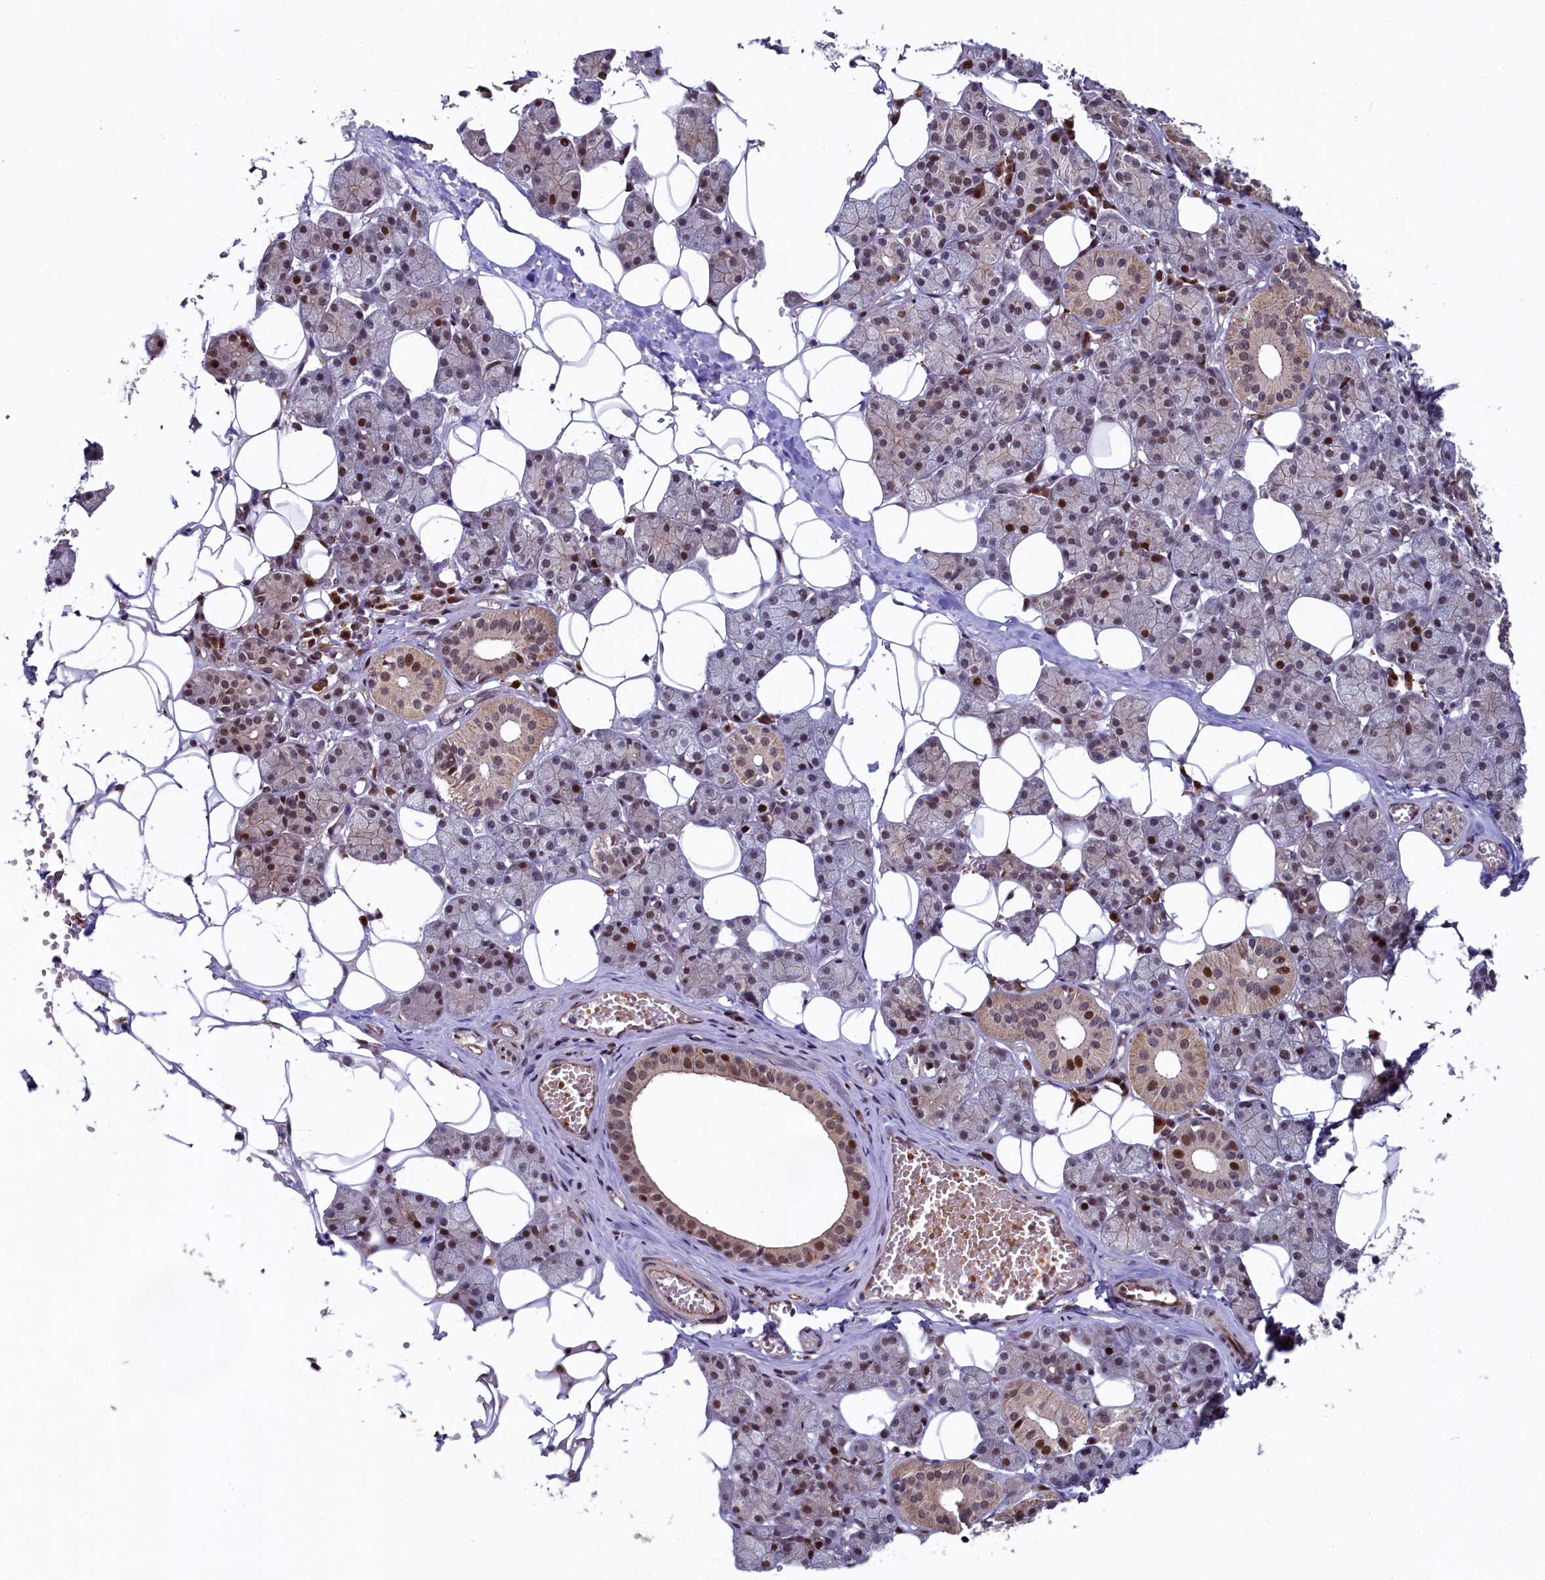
{"staining": {"intensity": "moderate", "quantity": "25%-75%", "location": "nuclear"}, "tissue": "salivary gland", "cell_type": "Glandular cells", "image_type": "normal", "snomed": [{"axis": "morphology", "description": "Normal tissue, NOS"}, {"axis": "topography", "description": "Salivary gland"}], "caption": "Immunohistochemistry (IHC) (DAB) staining of normal salivary gland shows moderate nuclear protein positivity in about 25%-75% of glandular cells. (DAB IHC with brightfield microscopy, high magnification).", "gene": "LEO1", "patient": {"sex": "female", "age": 33}}